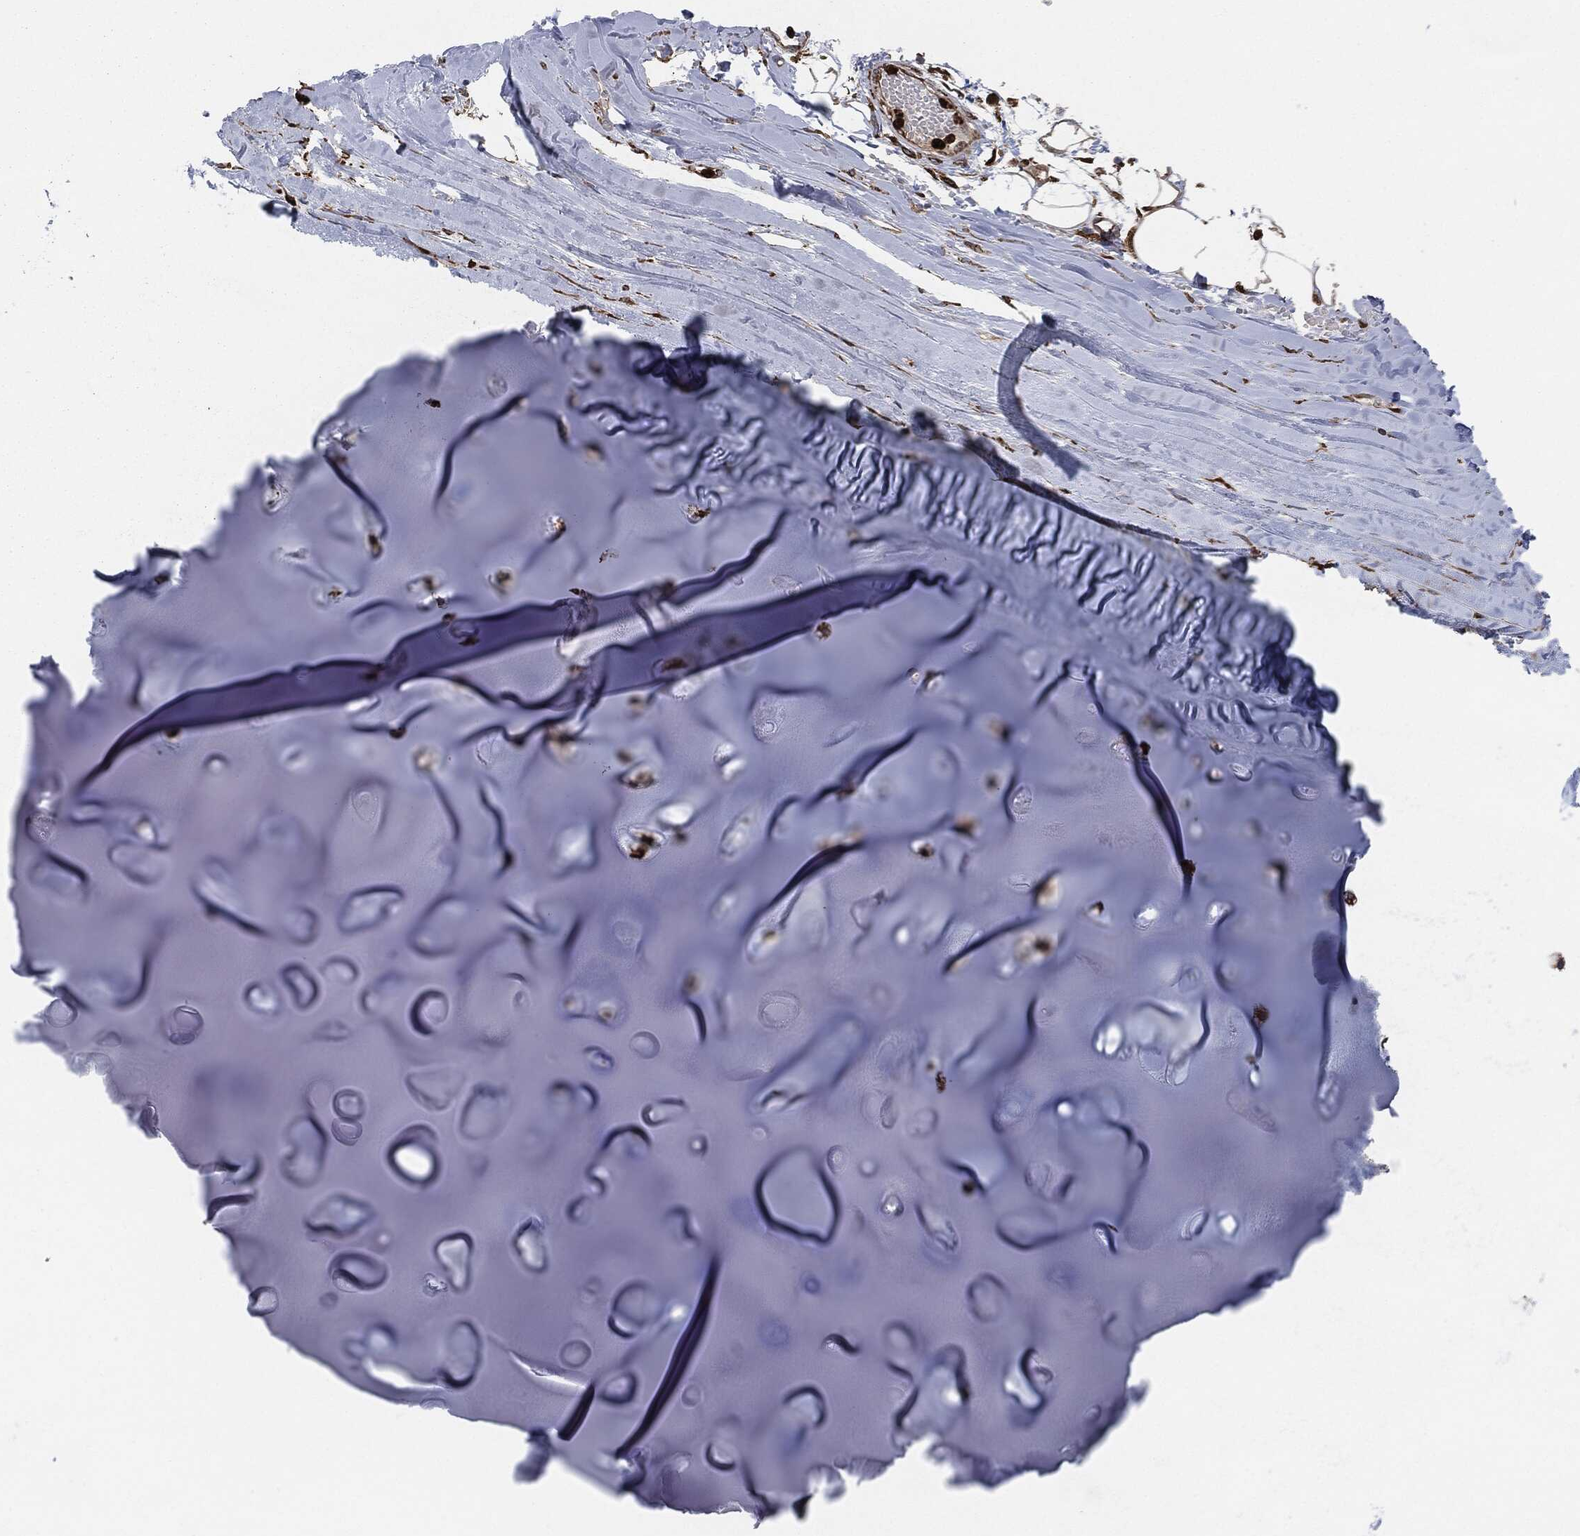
{"staining": {"intensity": "moderate", "quantity": "25%-75%", "location": "cytoplasmic/membranous"}, "tissue": "adipose tissue", "cell_type": "Adipocytes", "image_type": "normal", "snomed": [{"axis": "morphology", "description": "Normal tissue, NOS"}, {"axis": "topography", "description": "Cartilage tissue"}], "caption": "A histopathology image of adipose tissue stained for a protein reveals moderate cytoplasmic/membranous brown staining in adipocytes. (Brightfield microscopy of DAB IHC at high magnification).", "gene": "CALR", "patient": {"sex": "male", "age": 81}}